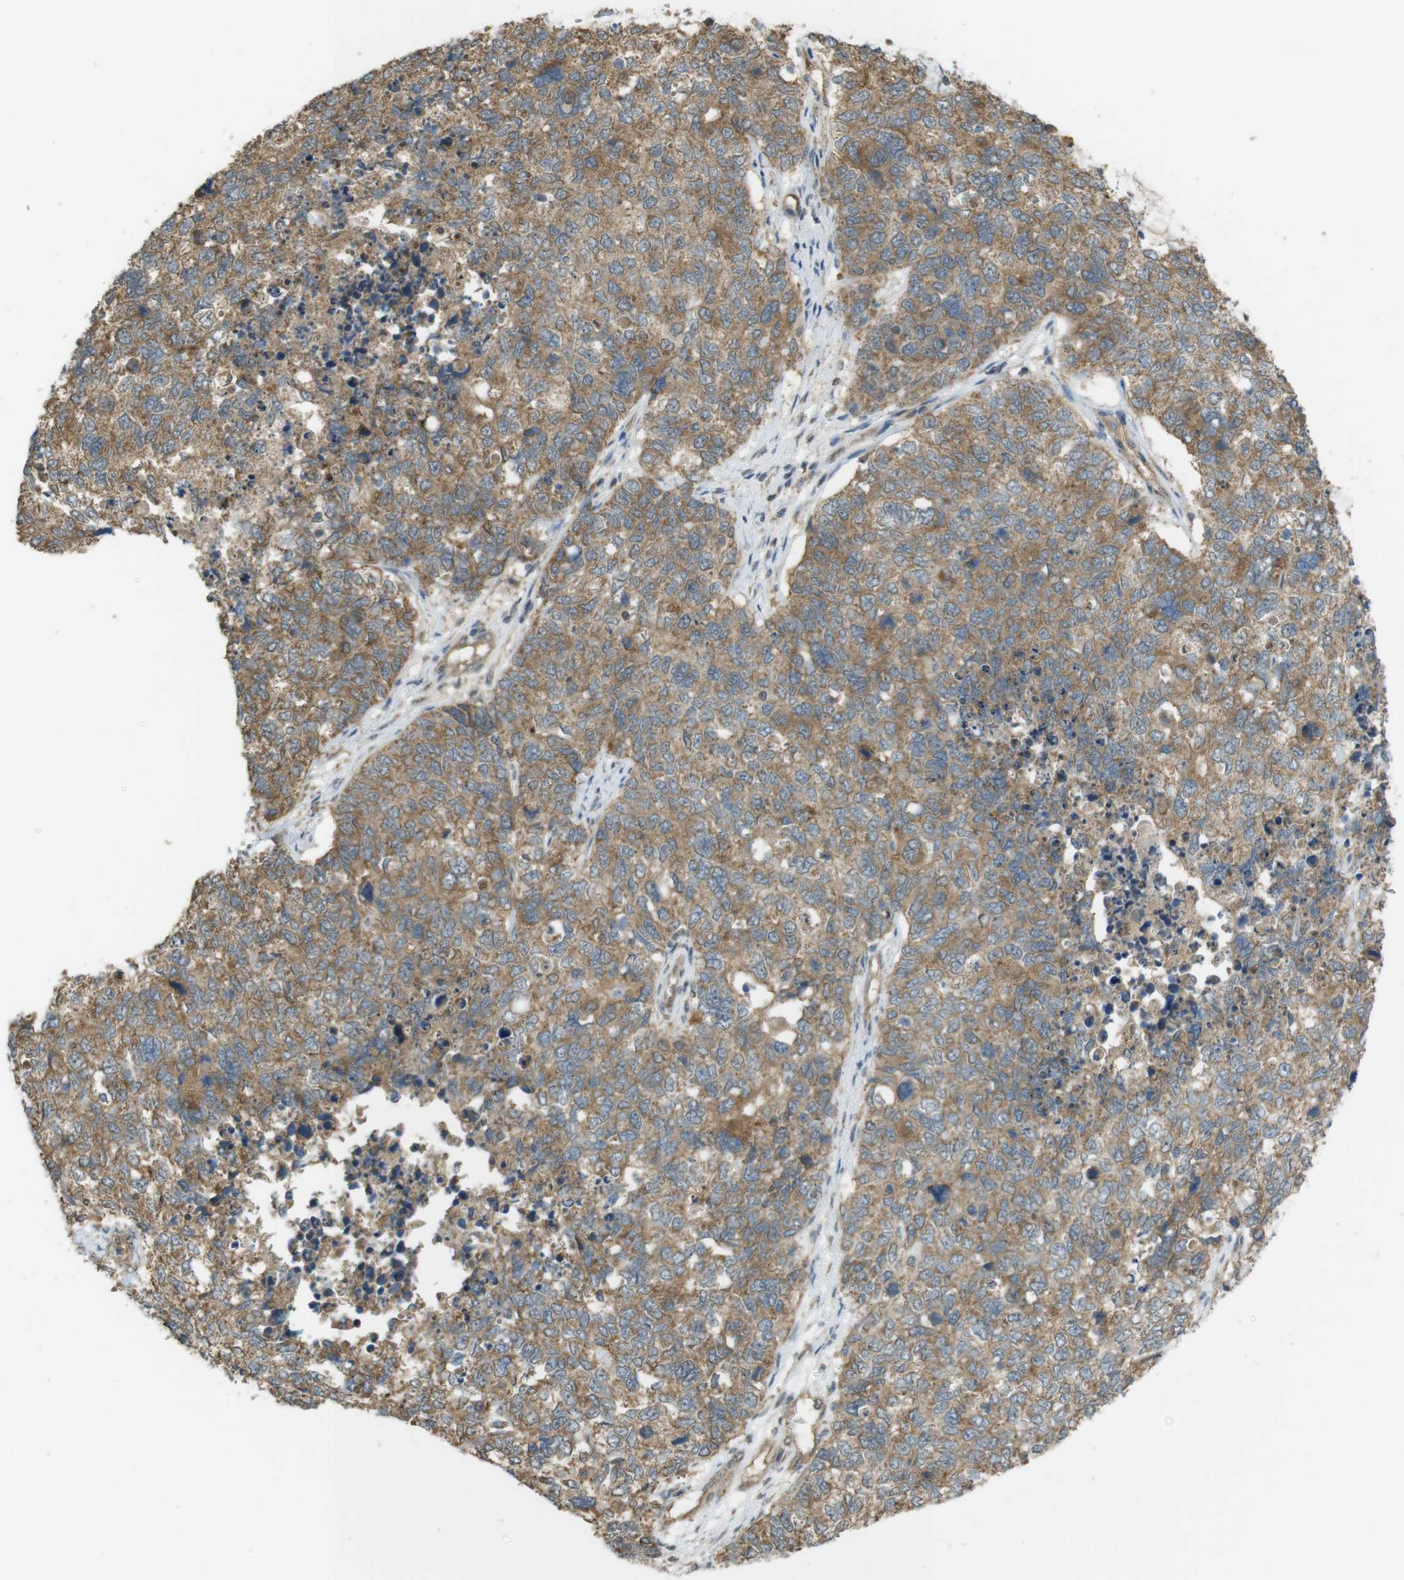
{"staining": {"intensity": "moderate", "quantity": ">75%", "location": "cytoplasmic/membranous"}, "tissue": "cervical cancer", "cell_type": "Tumor cells", "image_type": "cancer", "snomed": [{"axis": "morphology", "description": "Squamous cell carcinoma, NOS"}, {"axis": "topography", "description": "Cervix"}], "caption": "Immunohistochemistry (DAB (3,3'-diaminobenzidine)) staining of human cervical cancer (squamous cell carcinoma) demonstrates moderate cytoplasmic/membranous protein staining in approximately >75% of tumor cells.", "gene": "ZDHHC20", "patient": {"sex": "female", "age": 63}}